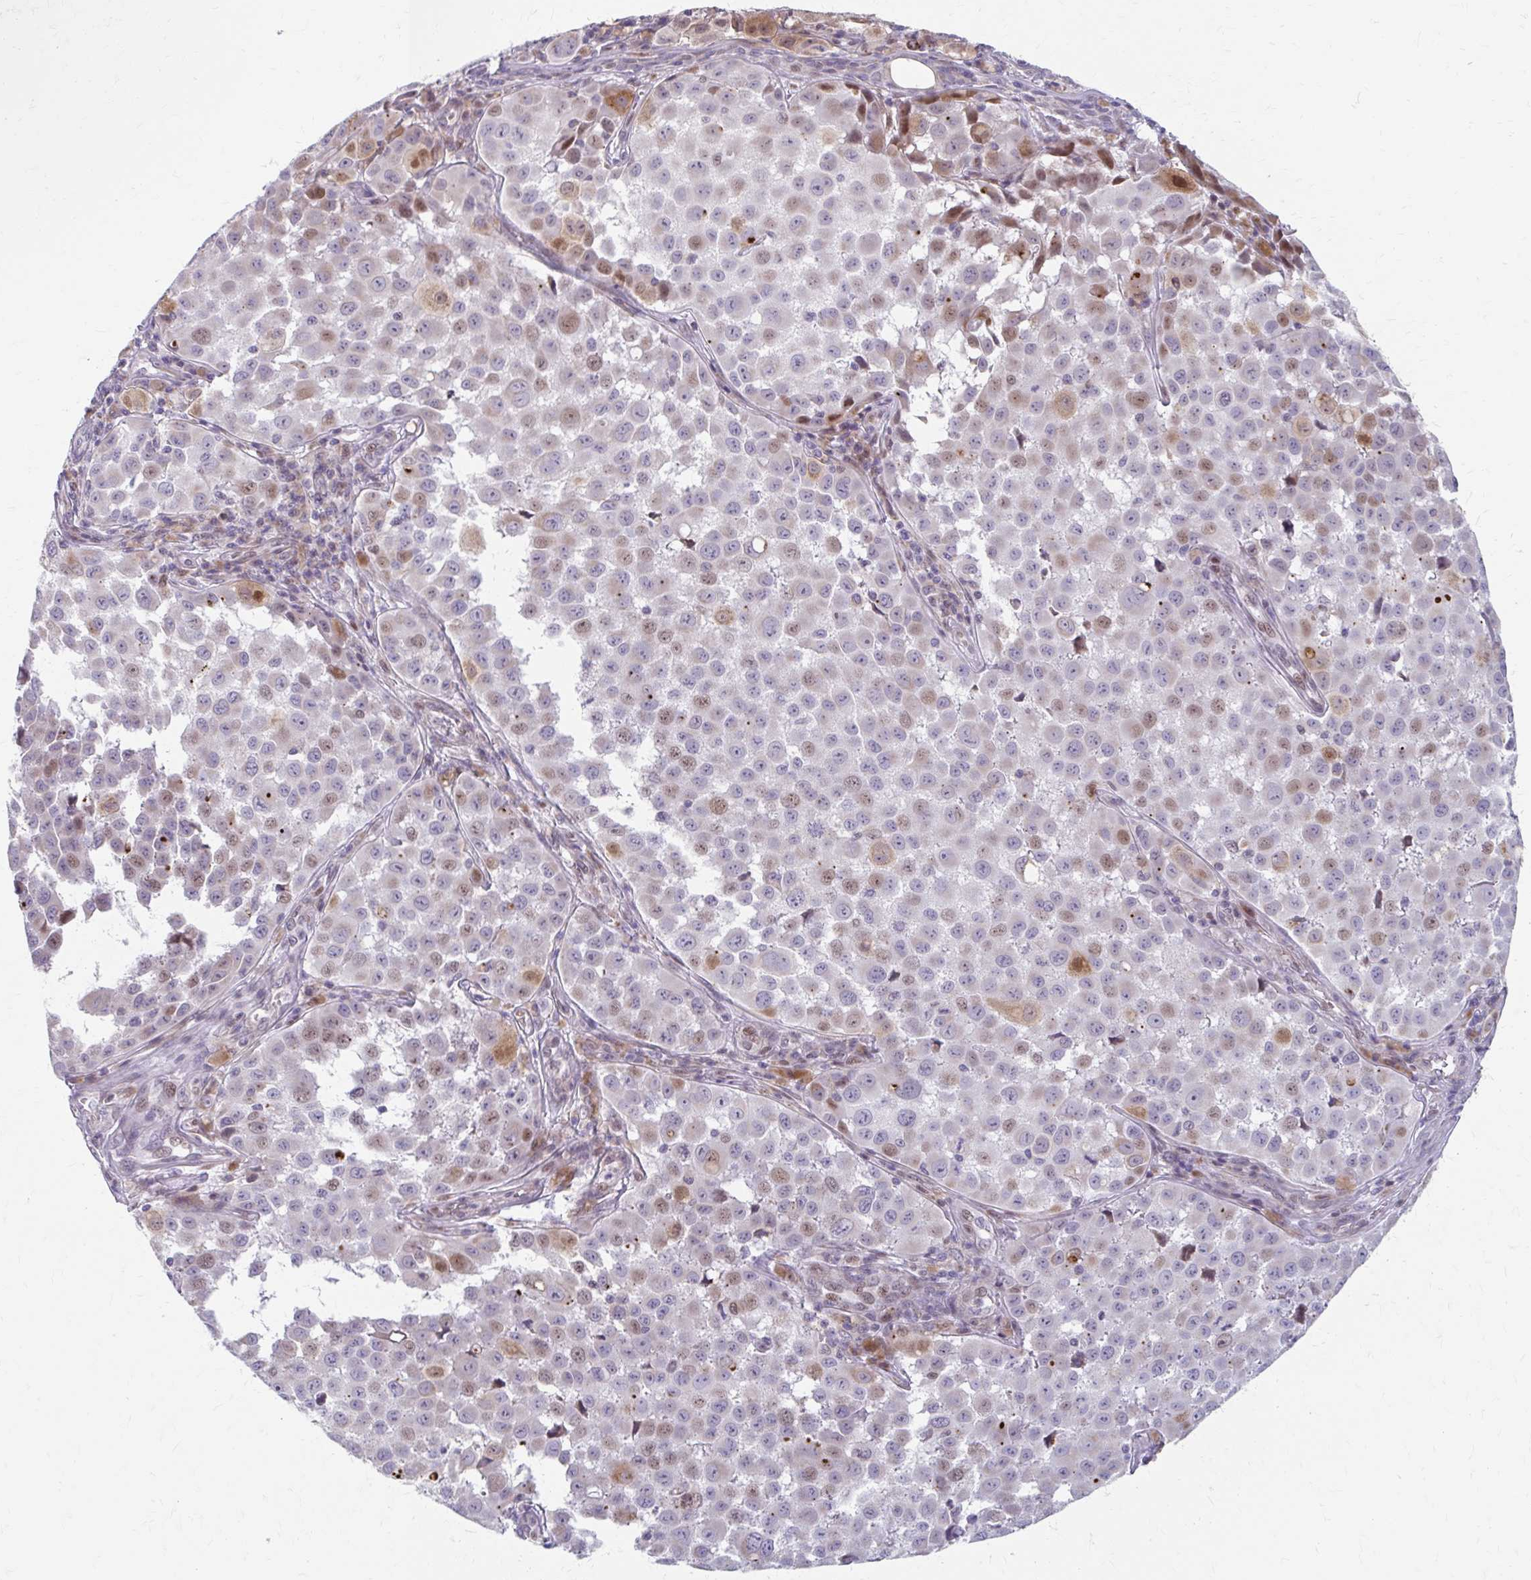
{"staining": {"intensity": "moderate", "quantity": "<25%", "location": "nuclear"}, "tissue": "melanoma", "cell_type": "Tumor cells", "image_type": "cancer", "snomed": [{"axis": "morphology", "description": "Malignant melanoma, NOS"}, {"axis": "topography", "description": "Skin"}], "caption": "Moderate nuclear positivity is appreciated in about <25% of tumor cells in malignant melanoma.", "gene": "BEAN1", "patient": {"sex": "male", "age": 64}}